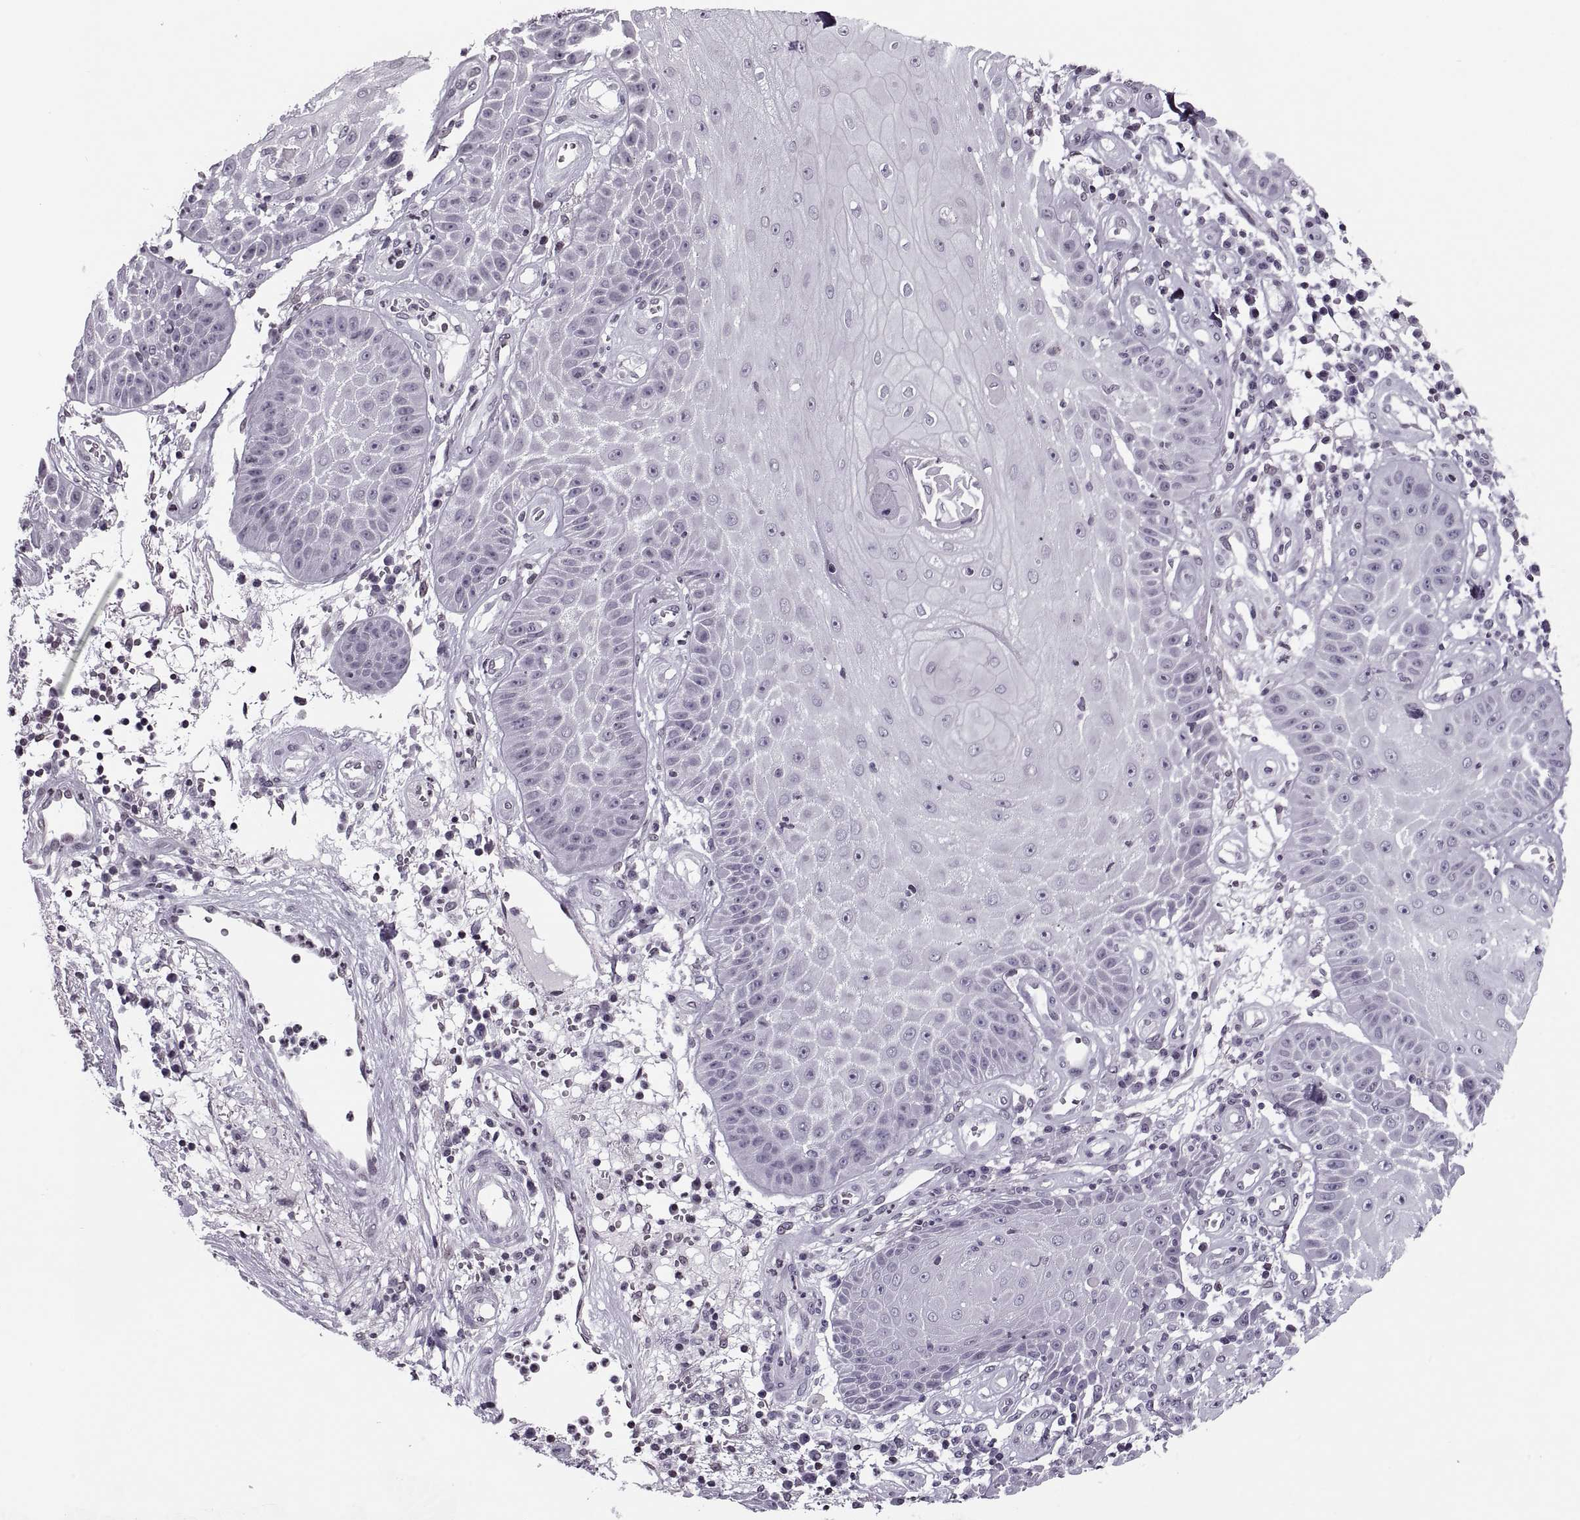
{"staining": {"intensity": "negative", "quantity": "none", "location": "none"}, "tissue": "skin cancer", "cell_type": "Tumor cells", "image_type": "cancer", "snomed": [{"axis": "morphology", "description": "Squamous cell carcinoma, NOS"}, {"axis": "topography", "description": "Skin"}], "caption": "Skin cancer stained for a protein using immunohistochemistry (IHC) exhibits no positivity tumor cells.", "gene": "H1-8", "patient": {"sex": "male", "age": 70}}